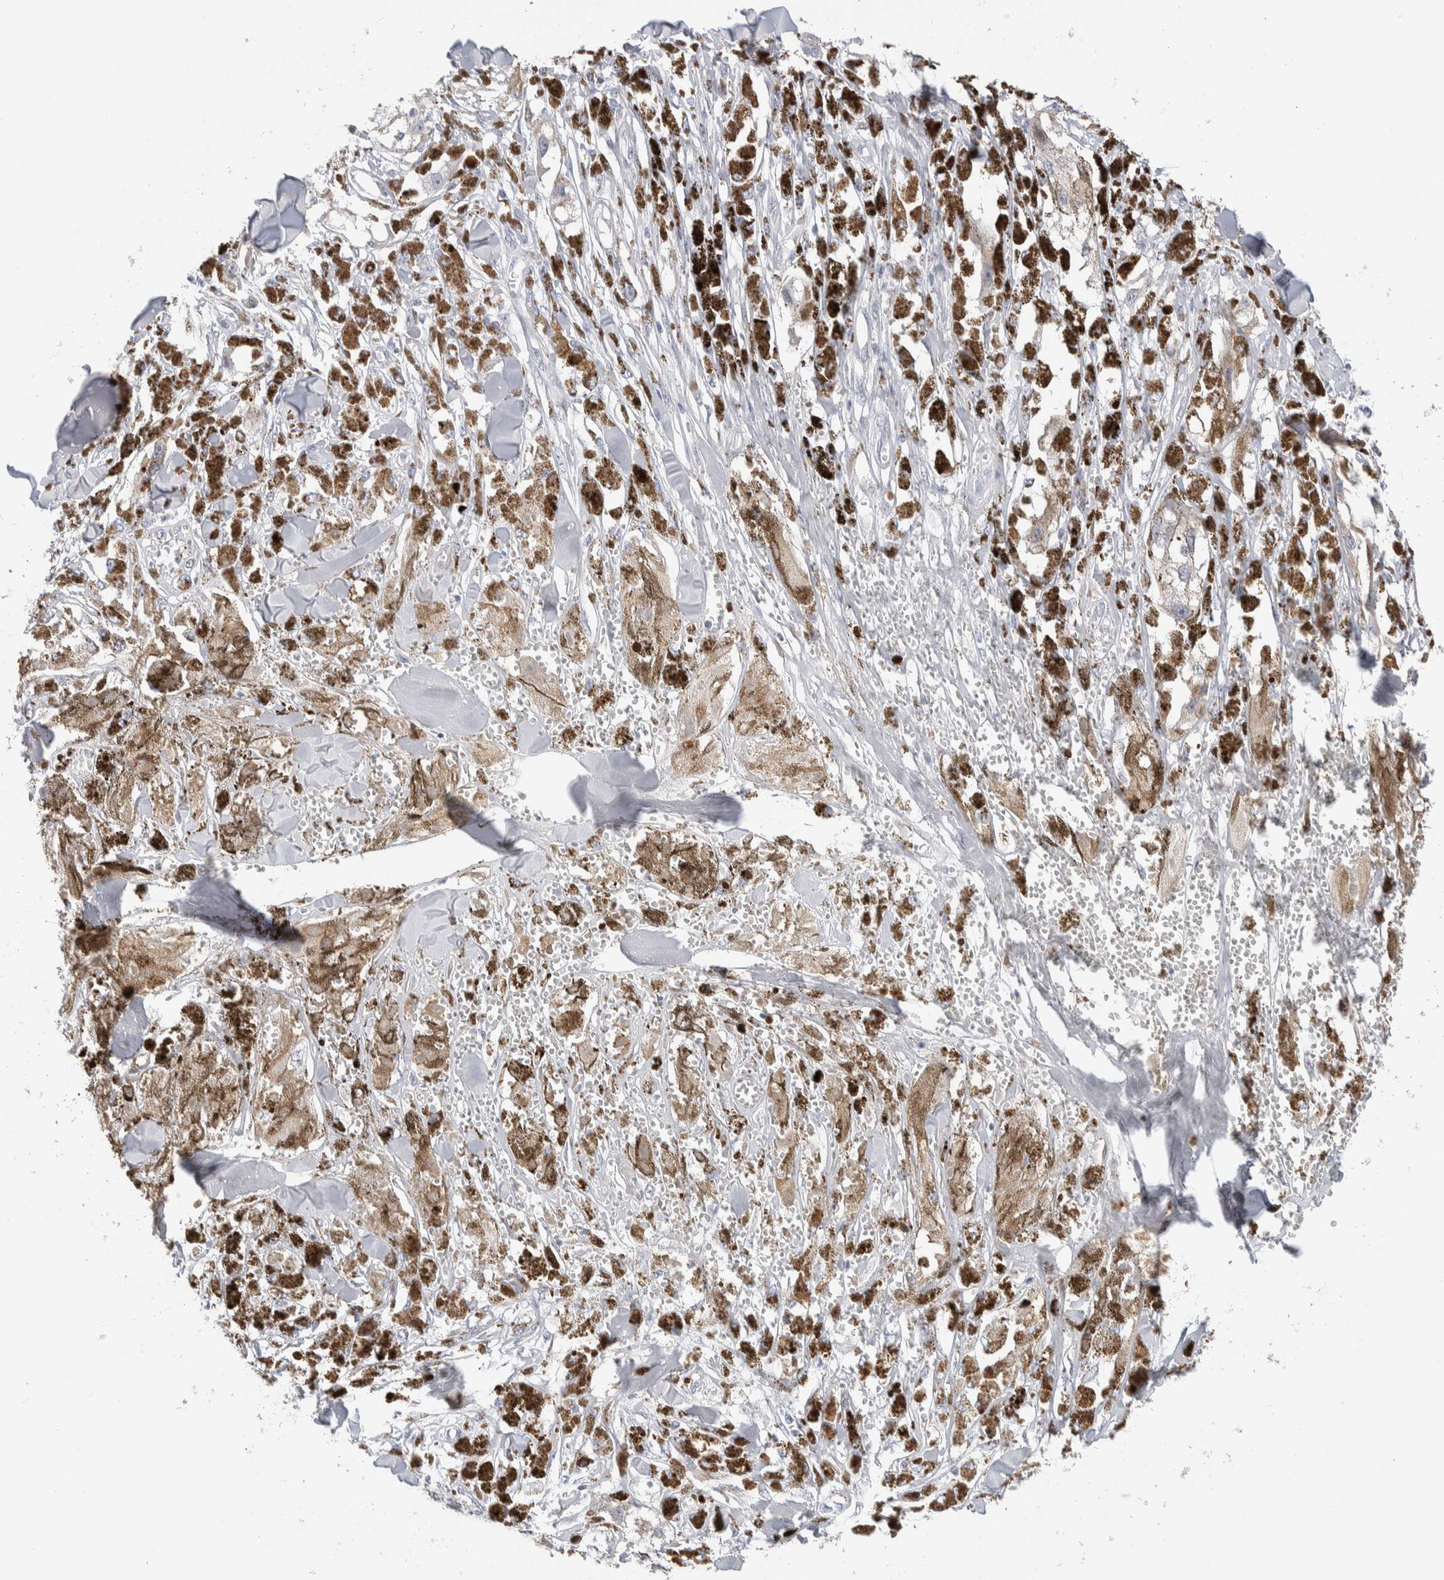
{"staining": {"intensity": "moderate", "quantity": ">75%", "location": "cytoplasmic/membranous"}, "tissue": "melanoma", "cell_type": "Tumor cells", "image_type": "cancer", "snomed": [{"axis": "morphology", "description": "Malignant melanoma, NOS"}, {"axis": "topography", "description": "Skin"}], "caption": "Immunohistochemistry of malignant melanoma displays medium levels of moderate cytoplasmic/membranous positivity in about >75% of tumor cells.", "gene": "C1orf112", "patient": {"sex": "male", "age": 88}}